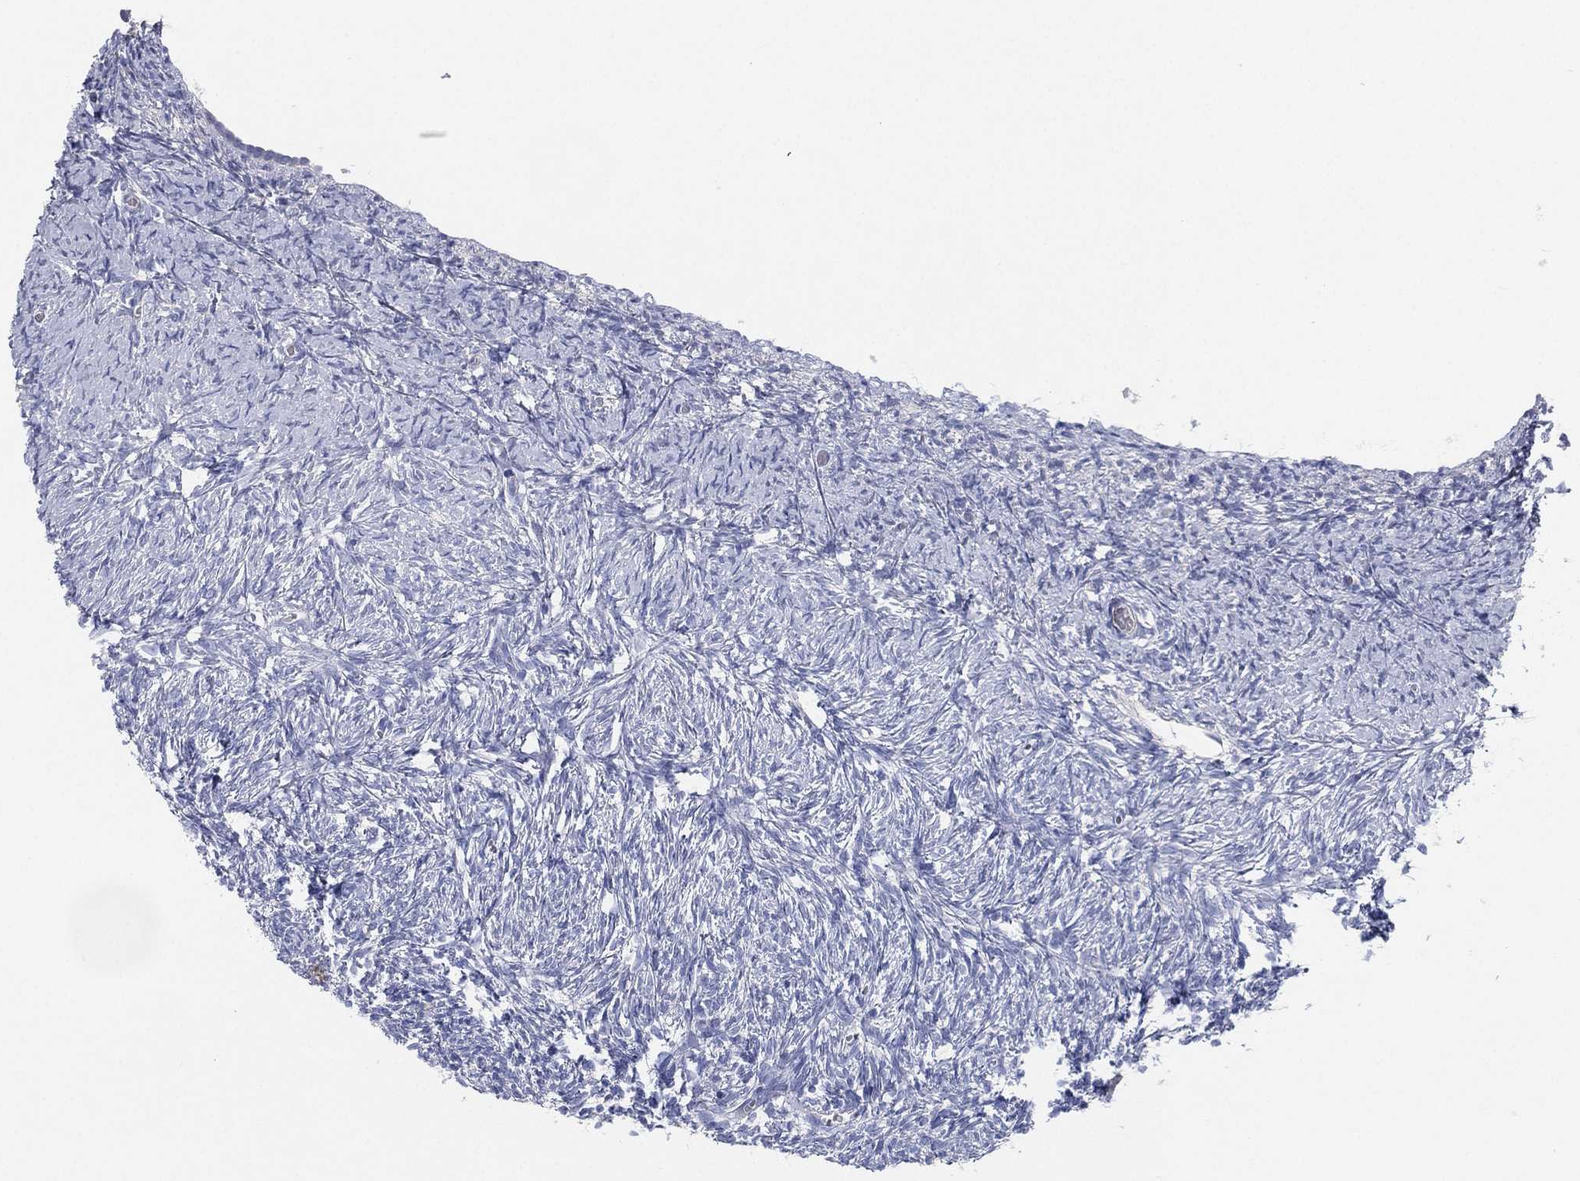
{"staining": {"intensity": "negative", "quantity": "none", "location": "none"}, "tissue": "ovary", "cell_type": "Ovarian stroma cells", "image_type": "normal", "snomed": [{"axis": "morphology", "description": "Normal tissue, NOS"}, {"axis": "topography", "description": "Ovary"}], "caption": "High power microscopy micrograph of an IHC photomicrograph of benign ovary, revealing no significant staining in ovarian stroma cells.", "gene": "CCDC70", "patient": {"sex": "female", "age": 43}}